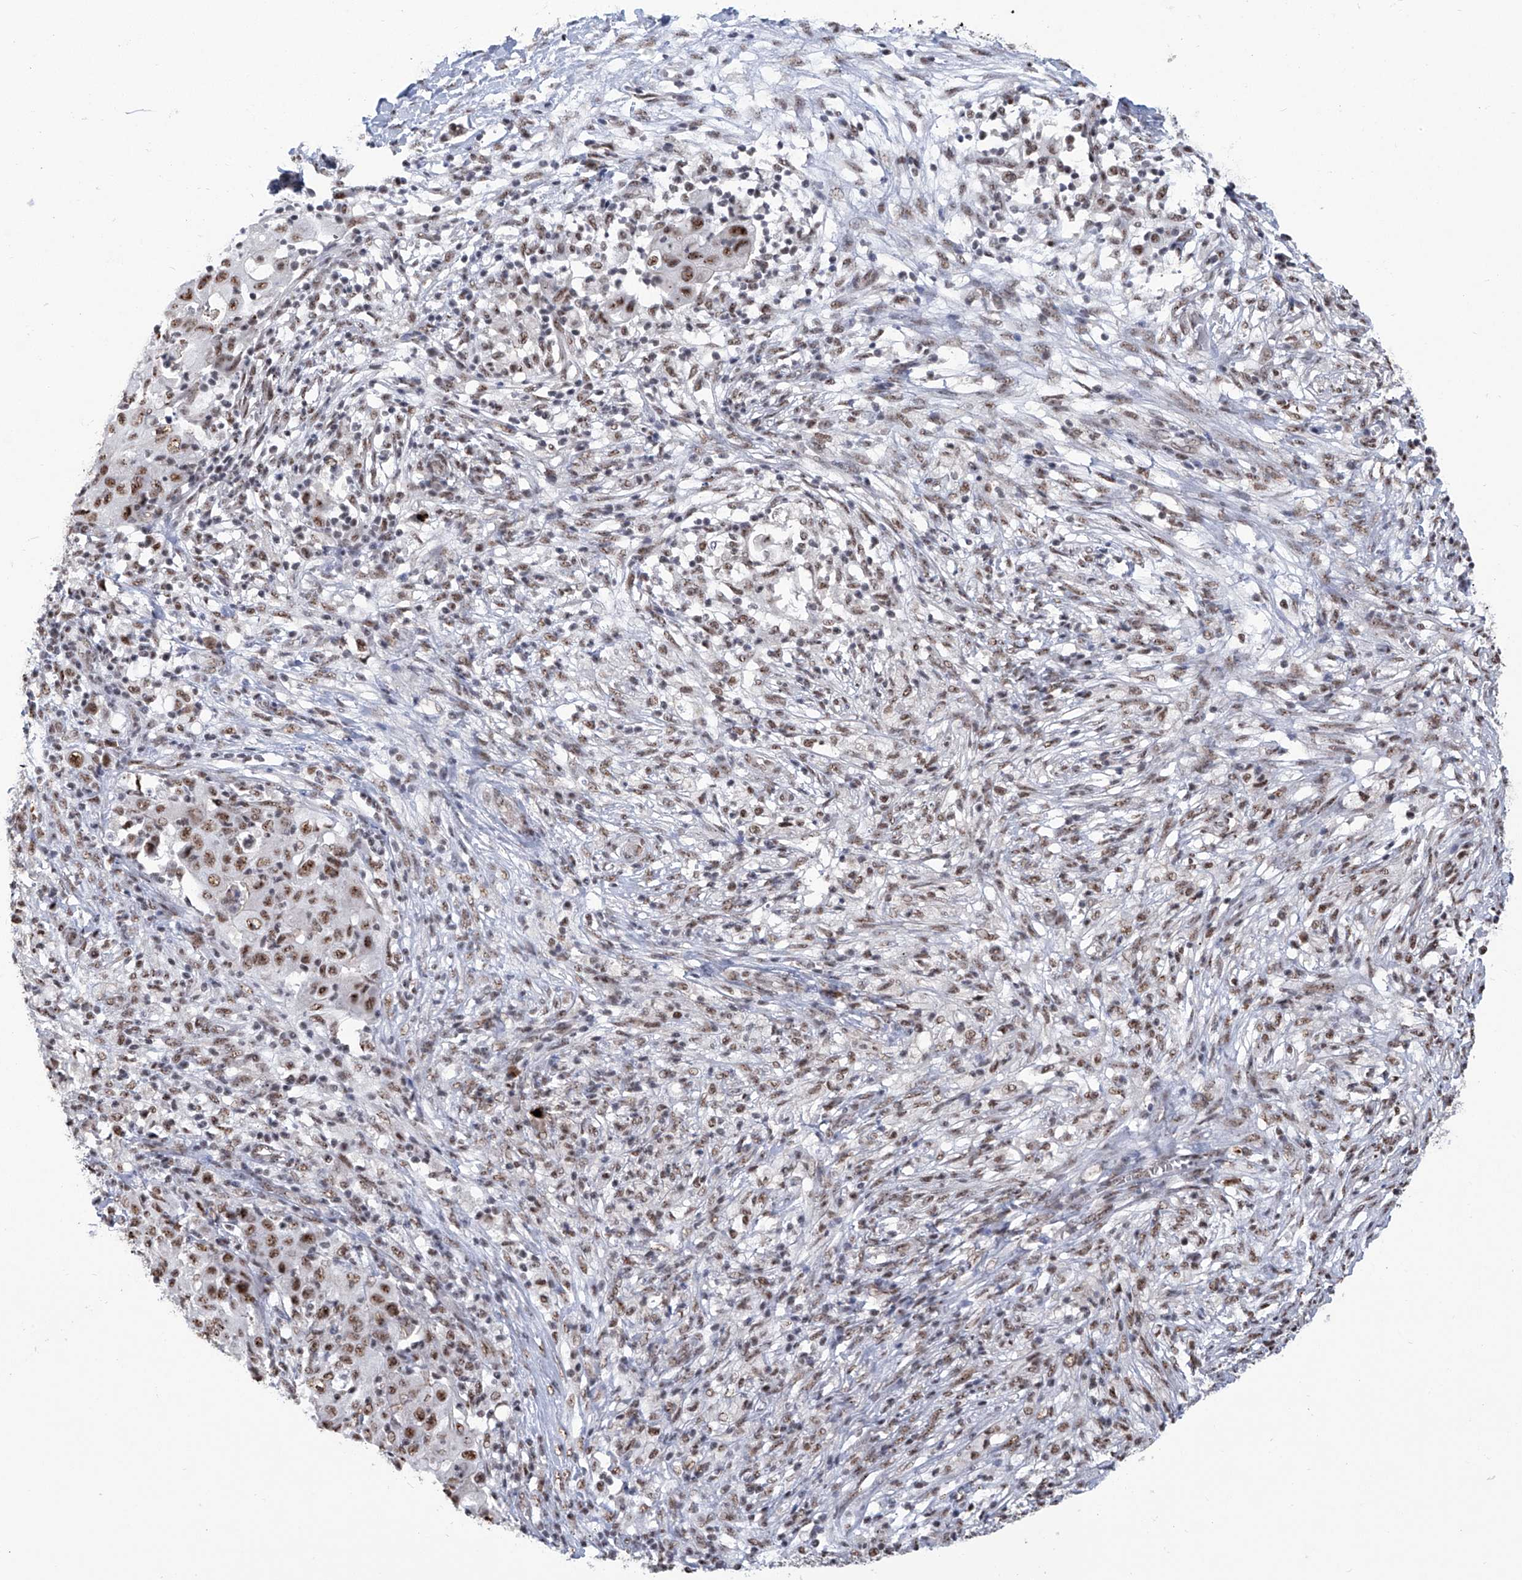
{"staining": {"intensity": "moderate", "quantity": ">75%", "location": "nuclear"}, "tissue": "ovarian cancer", "cell_type": "Tumor cells", "image_type": "cancer", "snomed": [{"axis": "morphology", "description": "Carcinoma, endometroid"}, {"axis": "topography", "description": "Ovary"}], "caption": "Tumor cells demonstrate medium levels of moderate nuclear positivity in about >75% of cells in human ovarian cancer.", "gene": "FBXL4", "patient": {"sex": "female", "age": 42}}